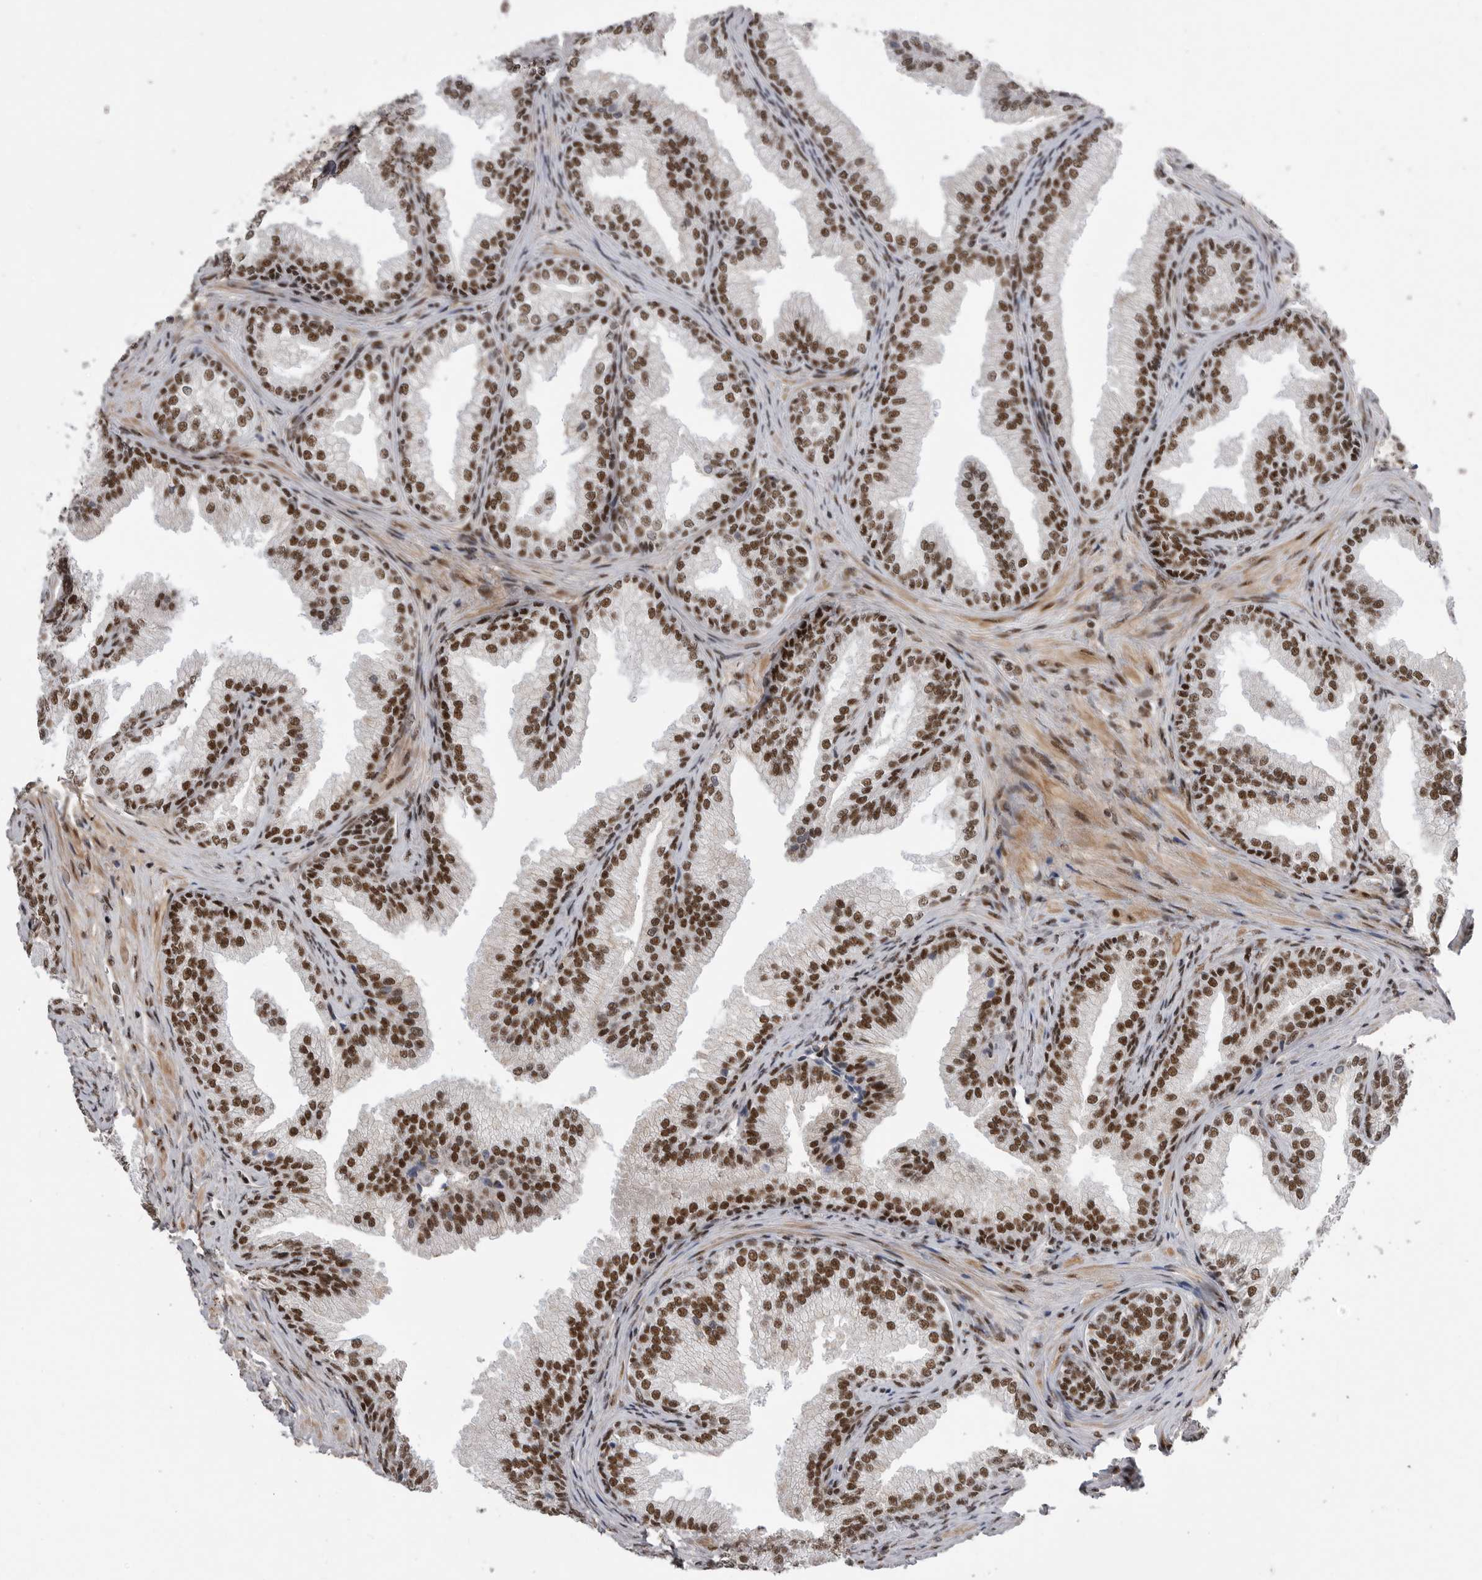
{"staining": {"intensity": "strong", "quantity": "25%-75%", "location": "nuclear"}, "tissue": "prostate", "cell_type": "Glandular cells", "image_type": "normal", "snomed": [{"axis": "morphology", "description": "Normal tissue, NOS"}, {"axis": "topography", "description": "Prostate"}], "caption": "Brown immunohistochemical staining in normal prostate shows strong nuclear positivity in about 25%-75% of glandular cells. (IHC, brightfield microscopy, high magnification).", "gene": "PPP1R8", "patient": {"sex": "male", "age": 76}}